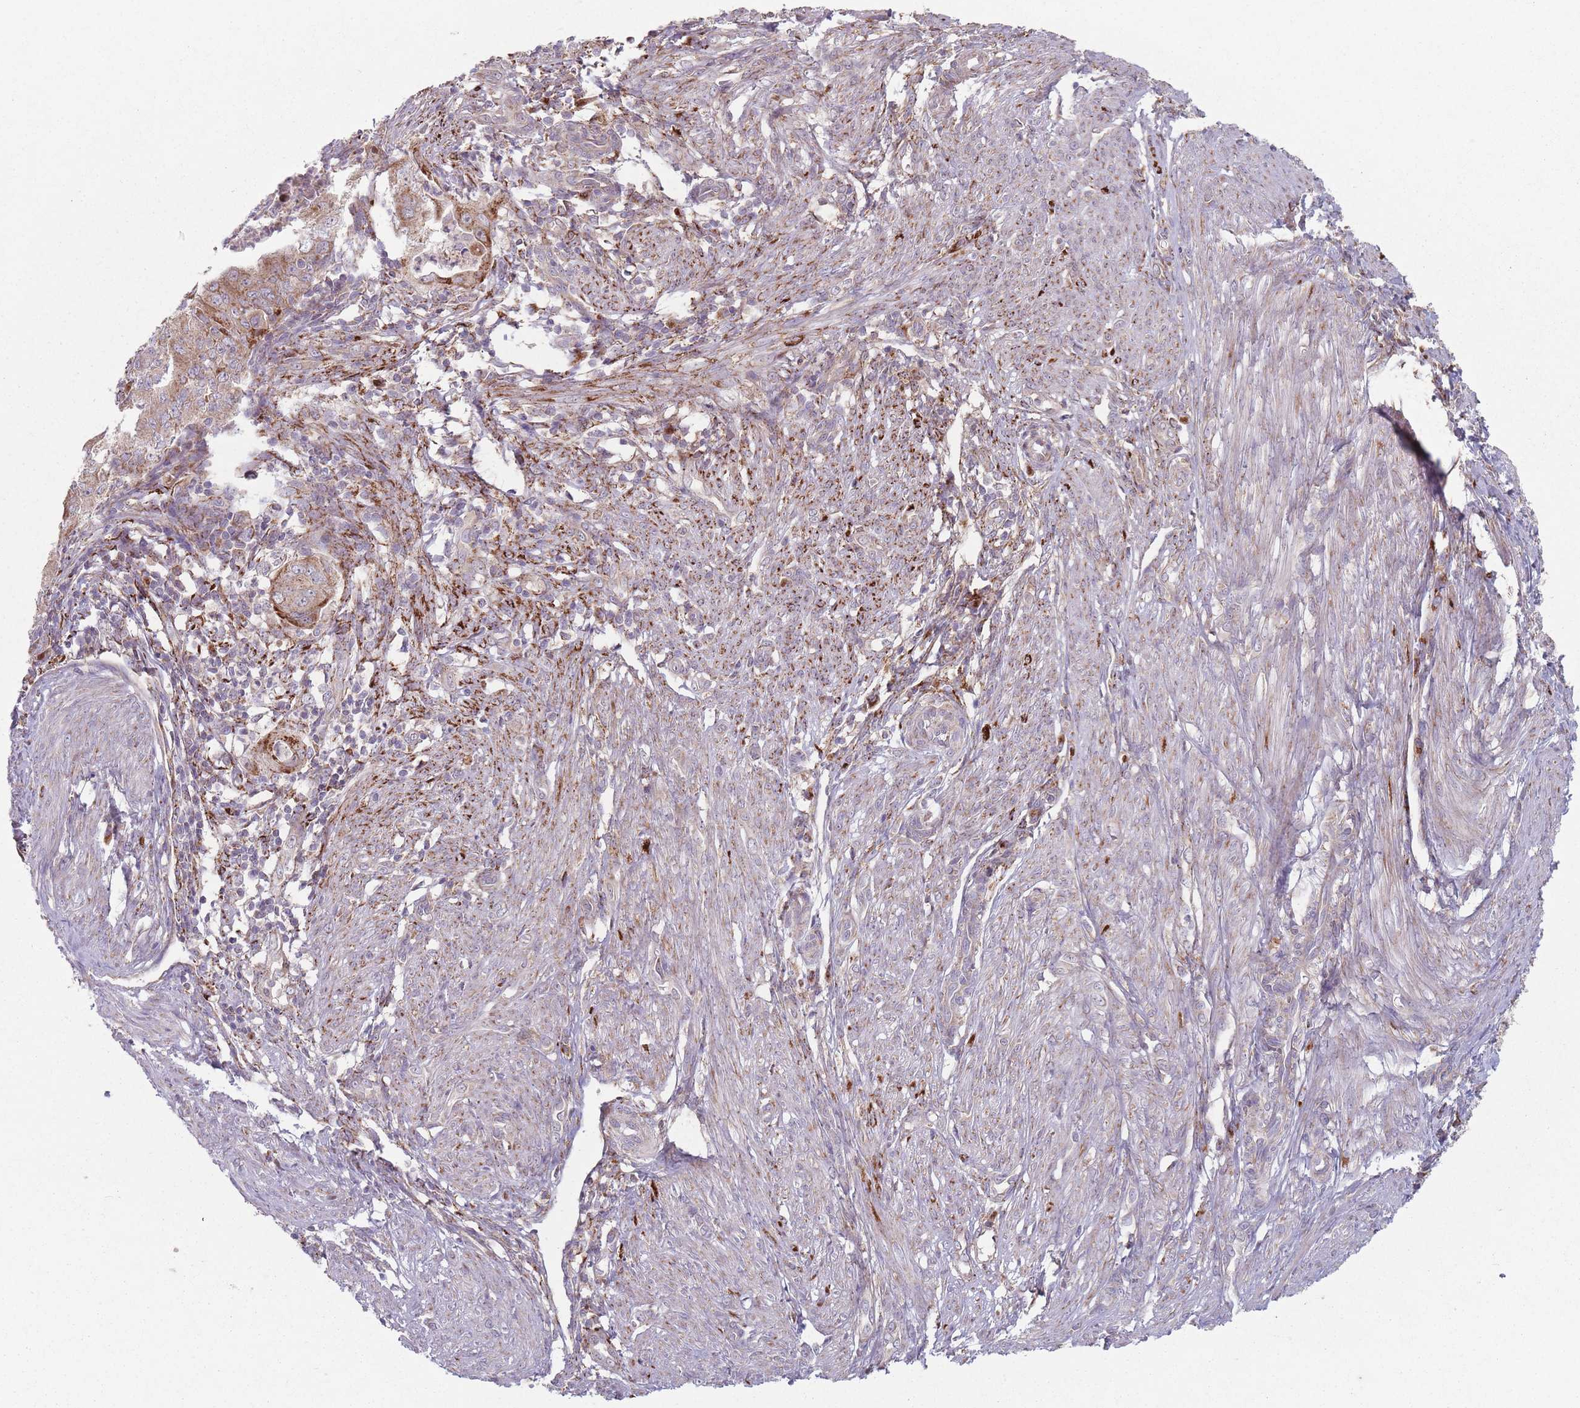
{"staining": {"intensity": "moderate", "quantity": ">75%", "location": "cytoplasmic/membranous"}, "tissue": "endometrial cancer", "cell_type": "Tumor cells", "image_type": "cancer", "snomed": [{"axis": "morphology", "description": "Adenocarcinoma, NOS"}, {"axis": "topography", "description": "Endometrium"}], "caption": "This image displays adenocarcinoma (endometrial) stained with IHC to label a protein in brown. The cytoplasmic/membranous of tumor cells show moderate positivity for the protein. Nuclei are counter-stained blue.", "gene": "OR10Q1", "patient": {"sex": "female", "age": 50}}